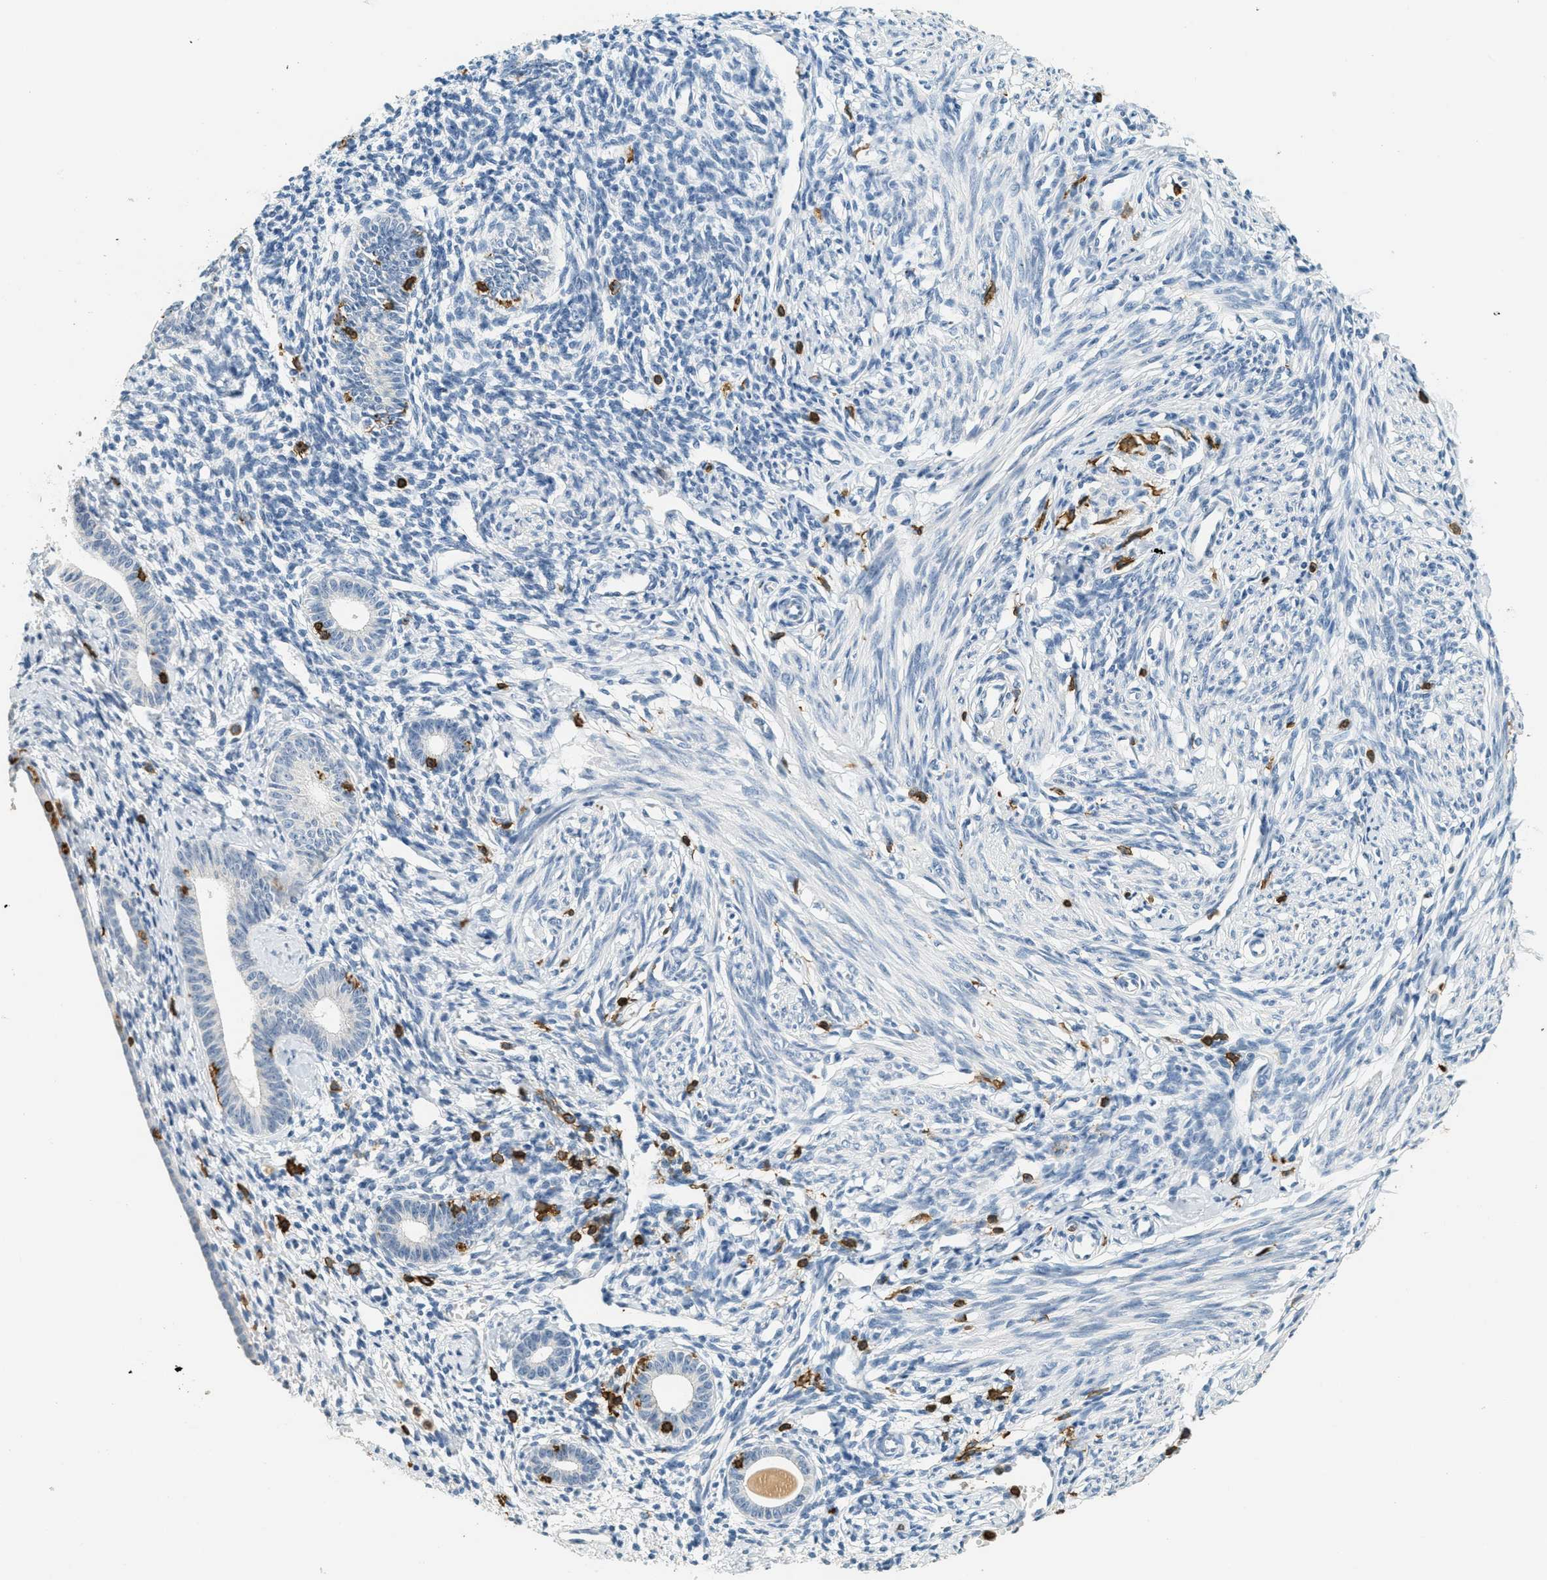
{"staining": {"intensity": "negative", "quantity": "none", "location": "none"}, "tissue": "endometrium", "cell_type": "Cells in endometrial stroma", "image_type": "normal", "snomed": [{"axis": "morphology", "description": "Normal tissue, NOS"}, {"axis": "topography", "description": "Endometrium"}], "caption": "Immunohistochemical staining of benign endometrium shows no significant positivity in cells in endometrial stroma. The staining was performed using DAB to visualize the protein expression in brown, while the nuclei were stained in blue with hematoxylin (Magnification: 20x).", "gene": "LSP1", "patient": {"sex": "female", "age": 71}}